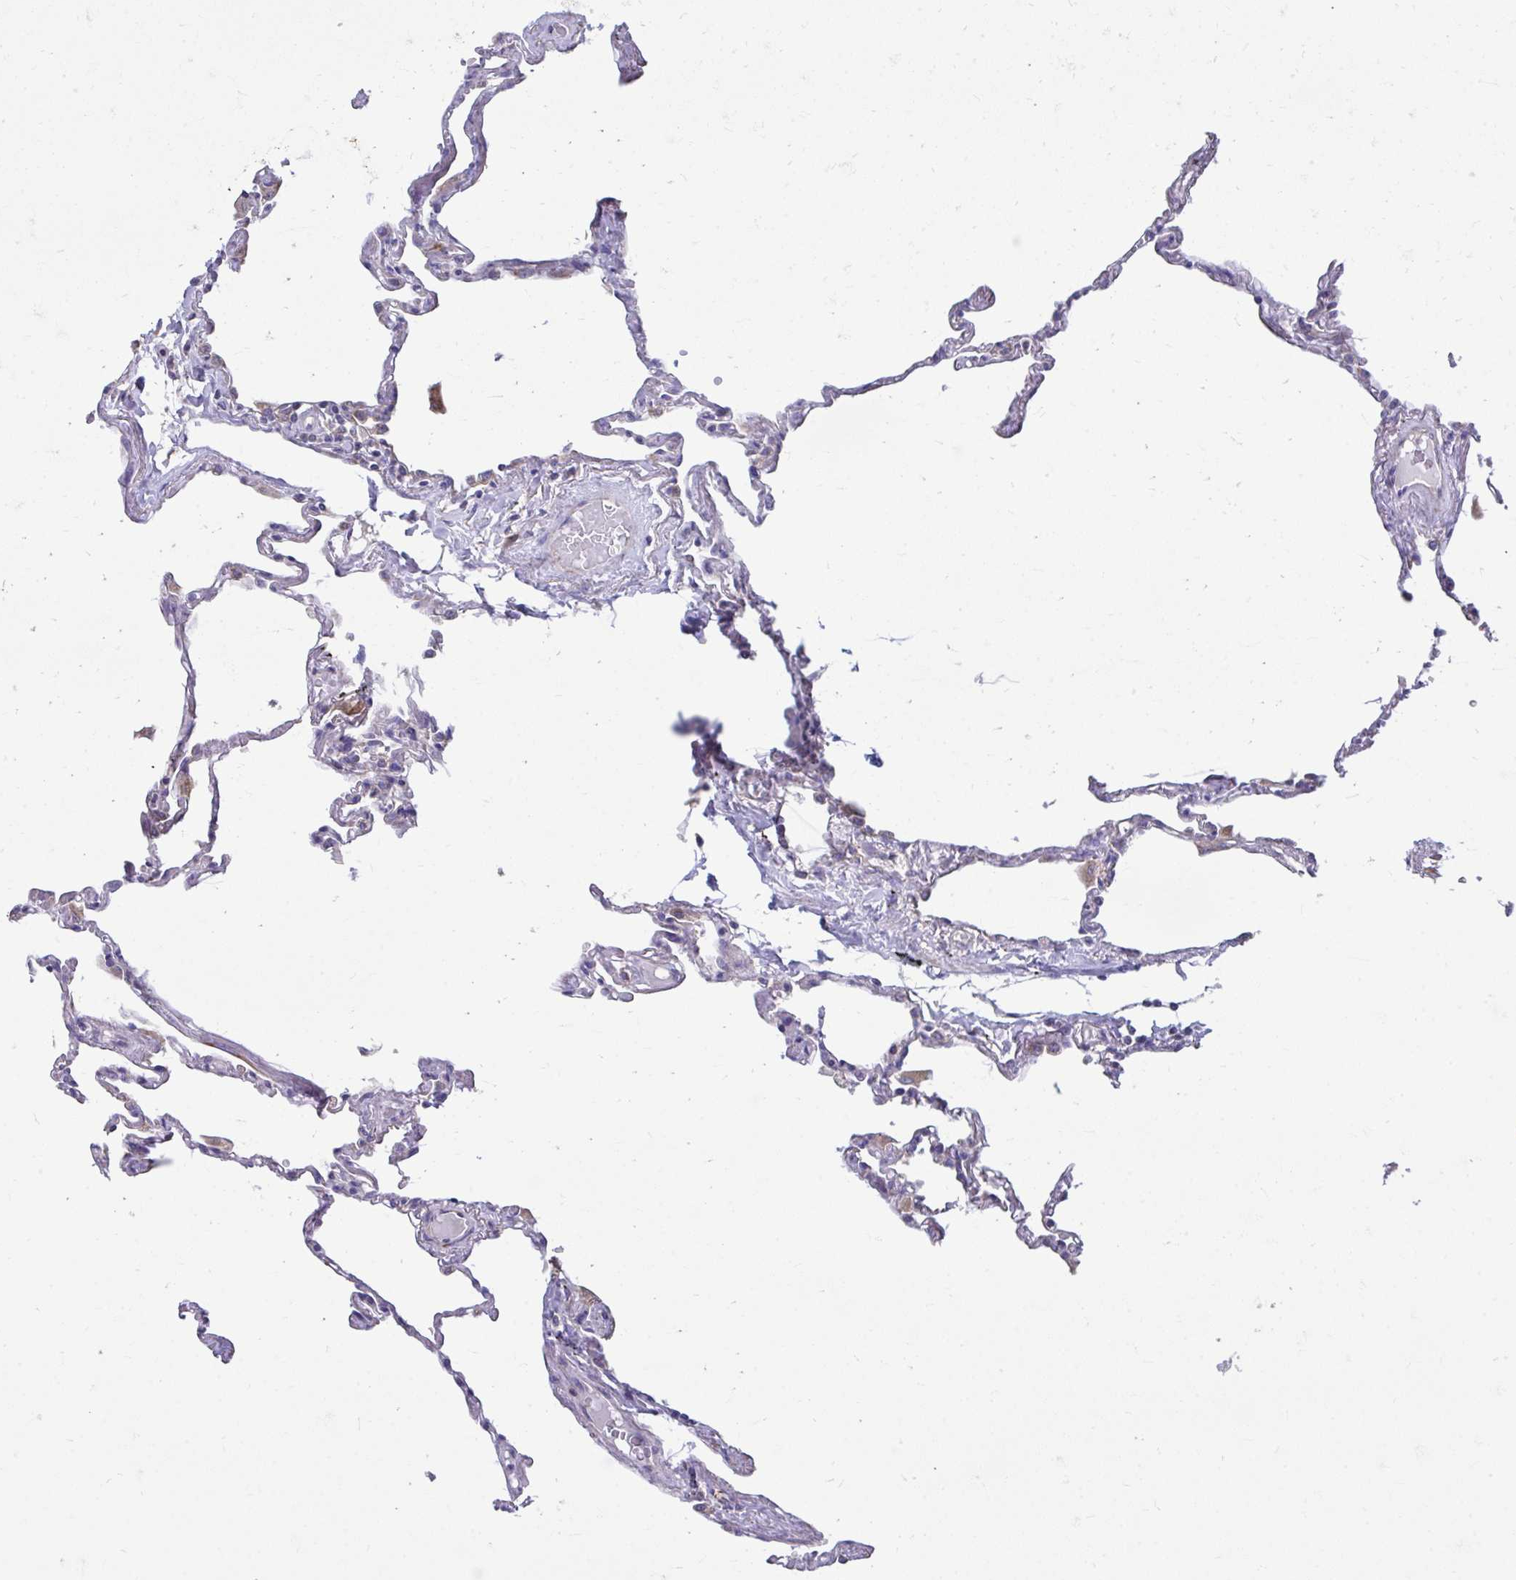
{"staining": {"intensity": "moderate", "quantity": "25%-75%", "location": "cytoplasmic/membranous"}, "tissue": "lung", "cell_type": "Alveolar cells", "image_type": "normal", "snomed": [{"axis": "morphology", "description": "Normal tissue, NOS"}, {"axis": "topography", "description": "Lung"}], "caption": "Immunohistochemistry of normal human lung demonstrates medium levels of moderate cytoplasmic/membranous expression in approximately 25%-75% of alveolar cells. (Brightfield microscopy of DAB IHC at high magnification).", "gene": "LINGO4", "patient": {"sex": "female", "age": 67}}